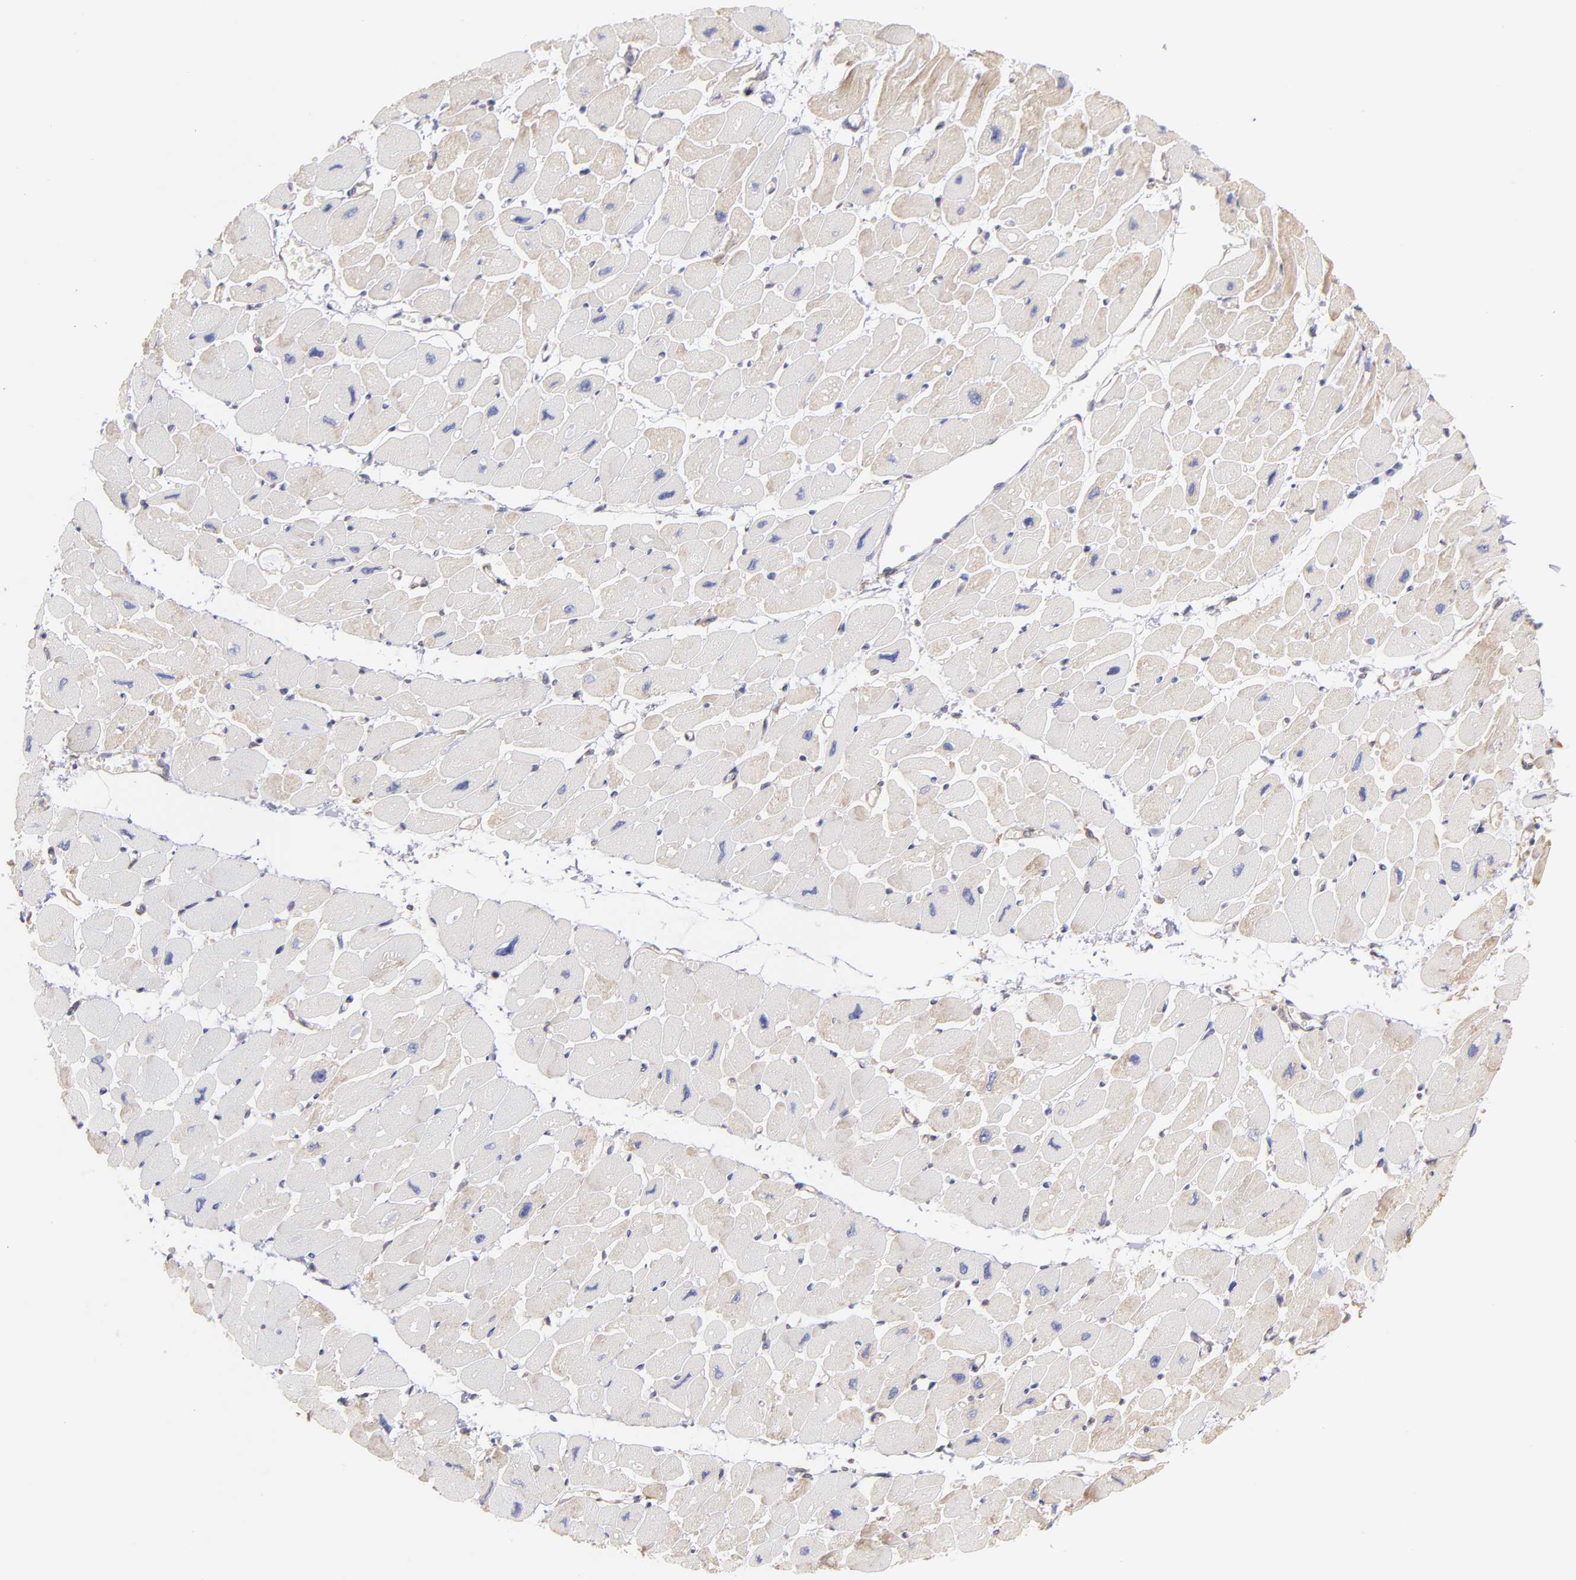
{"staining": {"intensity": "weak", "quantity": "<25%", "location": "cytoplasmic/membranous"}, "tissue": "heart muscle", "cell_type": "Cardiomyocytes", "image_type": "normal", "snomed": [{"axis": "morphology", "description": "Normal tissue, NOS"}, {"axis": "topography", "description": "Heart"}], "caption": "DAB (3,3'-diaminobenzidine) immunohistochemical staining of normal human heart muscle exhibits no significant staining in cardiomyocytes. (Stains: DAB (3,3'-diaminobenzidine) immunohistochemistry with hematoxylin counter stain, Microscopy: brightfield microscopy at high magnification).", "gene": "PLEC", "patient": {"sex": "female", "age": 54}}